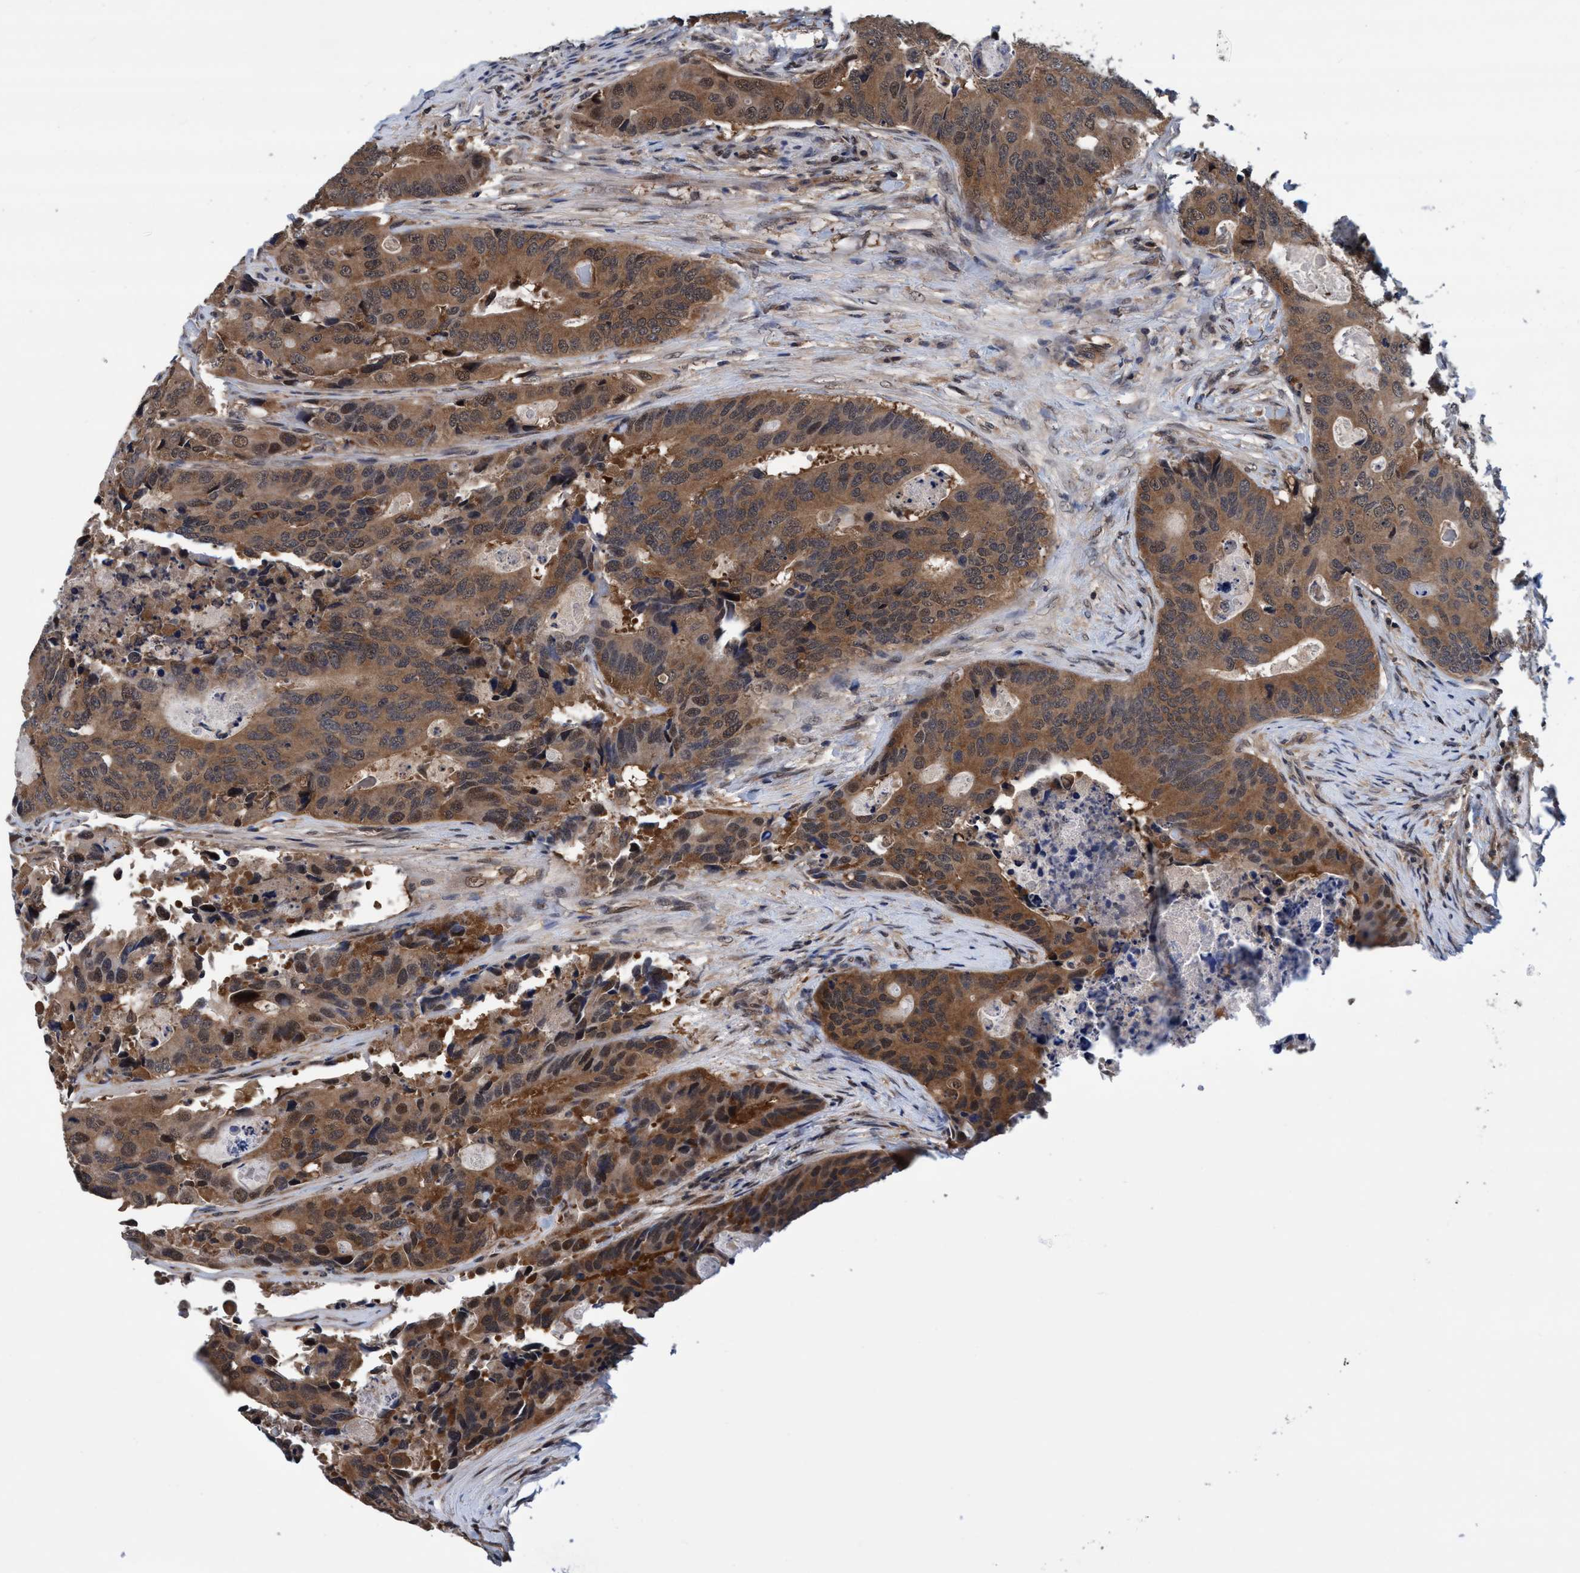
{"staining": {"intensity": "moderate", "quantity": ">75%", "location": "cytoplasmic/membranous,nuclear"}, "tissue": "colorectal cancer", "cell_type": "Tumor cells", "image_type": "cancer", "snomed": [{"axis": "morphology", "description": "Adenocarcinoma, NOS"}, {"axis": "topography", "description": "Colon"}], "caption": "IHC (DAB (3,3'-diaminobenzidine)) staining of colorectal cancer displays moderate cytoplasmic/membranous and nuclear protein expression in approximately >75% of tumor cells. Using DAB (3,3'-diaminobenzidine) (brown) and hematoxylin (blue) stains, captured at high magnification using brightfield microscopy.", "gene": "PSMD12", "patient": {"sex": "male", "age": 71}}